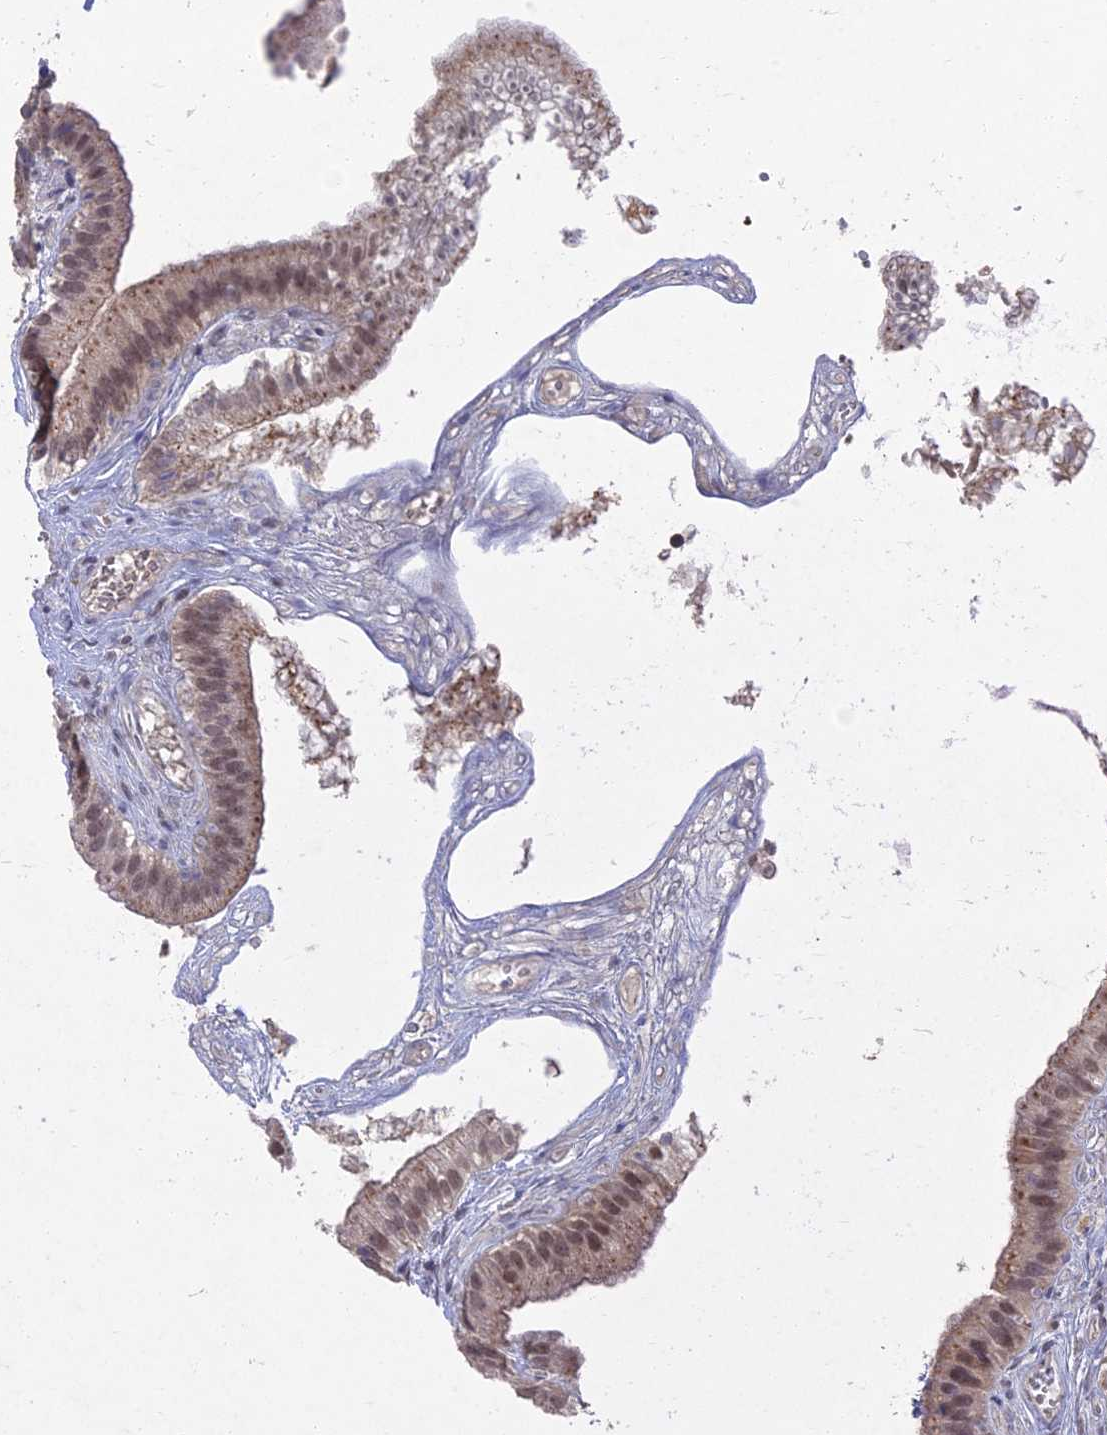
{"staining": {"intensity": "moderate", "quantity": "25%-75%", "location": "cytoplasmic/membranous,nuclear"}, "tissue": "gallbladder", "cell_type": "Glandular cells", "image_type": "normal", "snomed": [{"axis": "morphology", "description": "Normal tissue, NOS"}, {"axis": "topography", "description": "Gallbladder"}], "caption": "A medium amount of moderate cytoplasmic/membranous,nuclear expression is present in approximately 25%-75% of glandular cells in benign gallbladder. (Stains: DAB (3,3'-diaminobenzidine) in brown, nuclei in blue, Microscopy: brightfield microscopy at high magnification).", "gene": "GNA15", "patient": {"sex": "female", "age": 54}}